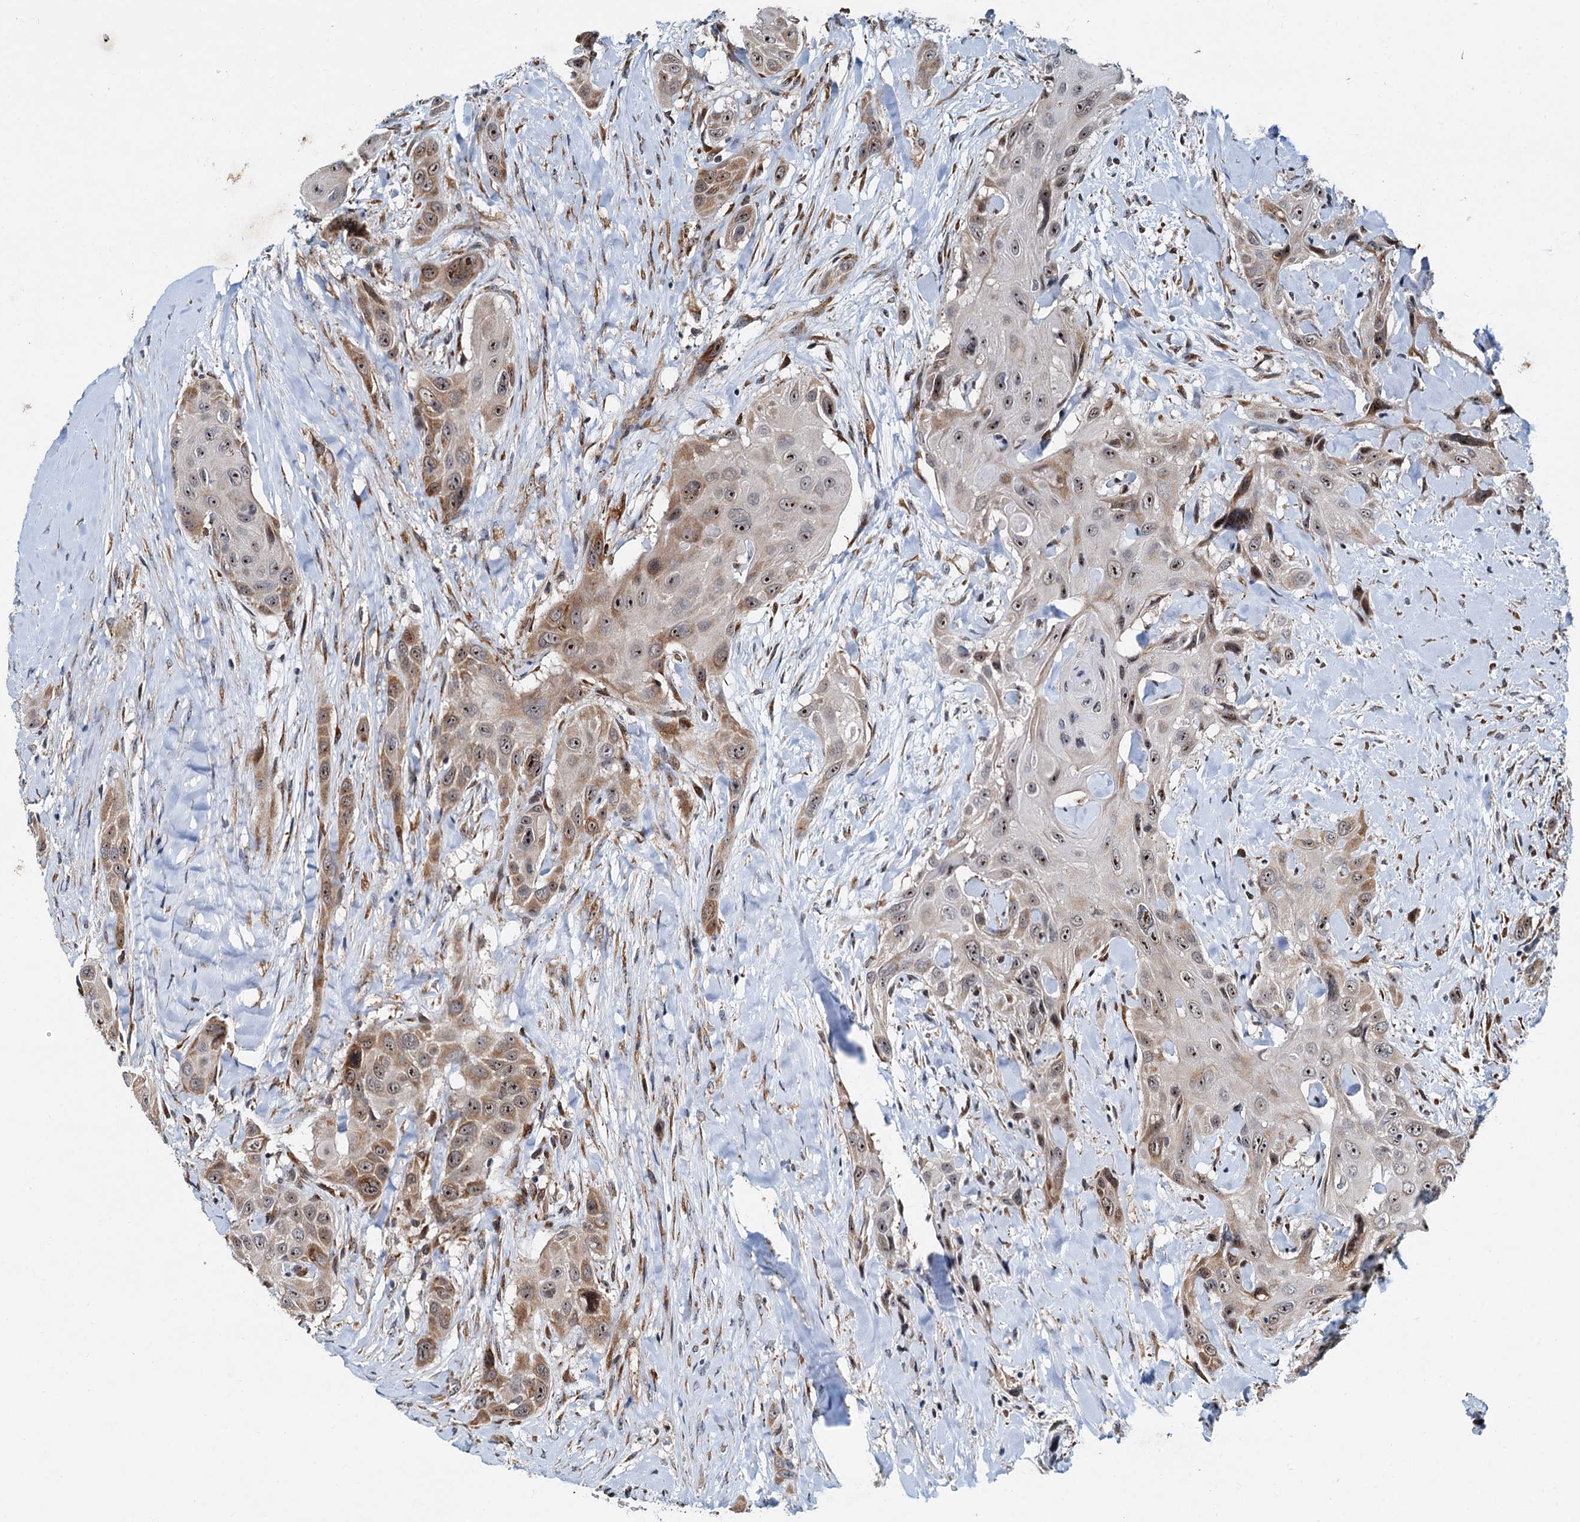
{"staining": {"intensity": "moderate", "quantity": ">75%", "location": "cytoplasmic/membranous,nuclear"}, "tissue": "head and neck cancer", "cell_type": "Tumor cells", "image_type": "cancer", "snomed": [{"axis": "morphology", "description": "Squamous cell carcinoma, NOS"}, {"axis": "topography", "description": "Head-Neck"}], "caption": "Tumor cells display moderate cytoplasmic/membranous and nuclear staining in approximately >75% of cells in head and neck cancer (squamous cell carcinoma). Ihc stains the protein in brown and the nuclei are stained blue.", "gene": "DNAJC21", "patient": {"sex": "male", "age": 81}}